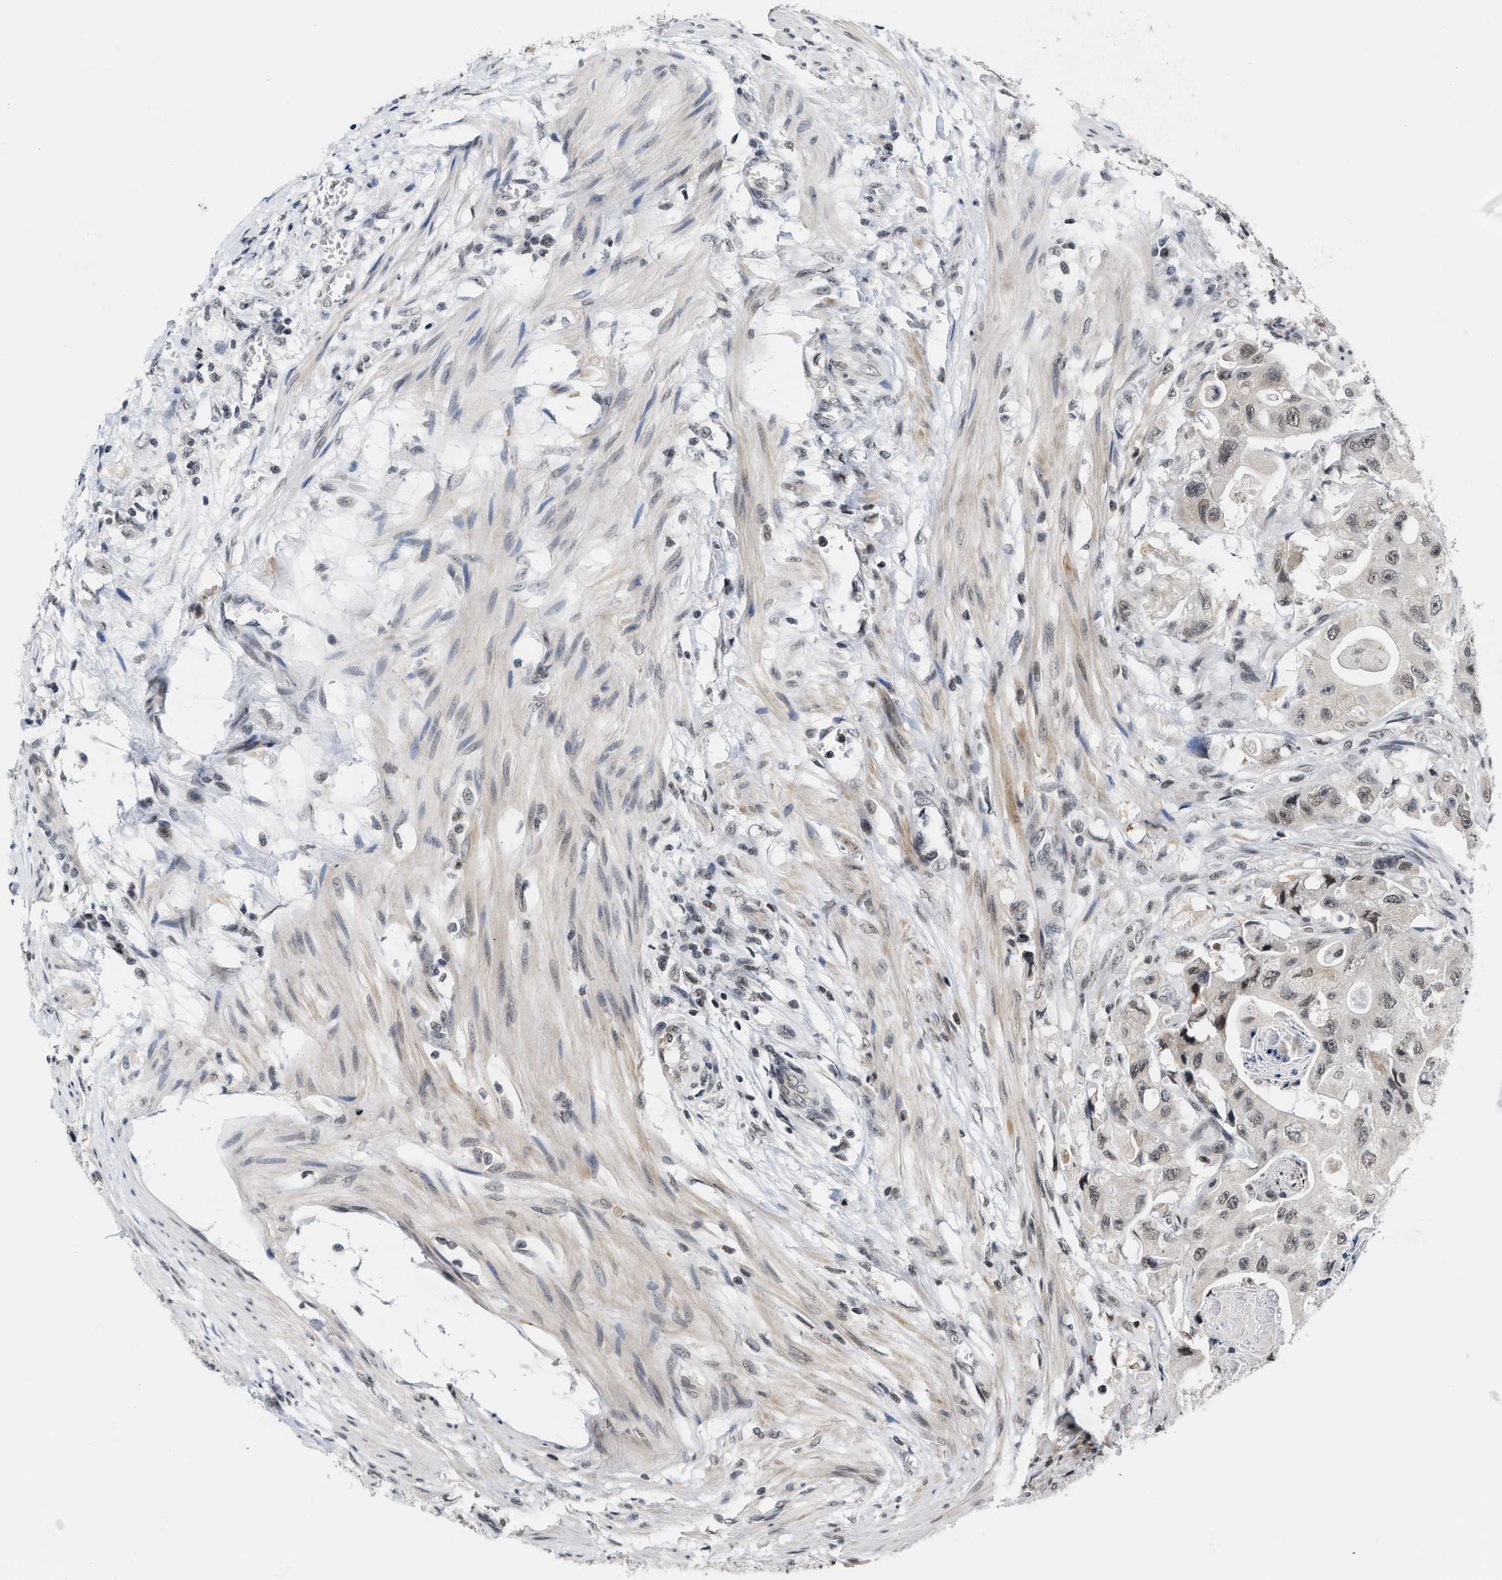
{"staining": {"intensity": "weak", "quantity": ">75%", "location": "nuclear"}, "tissue": "colorectal cancer", "cell_type": "Tumor cells", "image_type": "cancer", "snomed": [{"axis": "morphology", "description": "Adenocarcinoma, NOS"}, {"axis": "topography", "description": "Colon"}], "caption": "Weak nuclear staining is identified in about >75% of tumor cells in adenocarcinoma (colorectal).", "gene": "ANKRD6", "patient": {"sex": "female", "age": 46}}